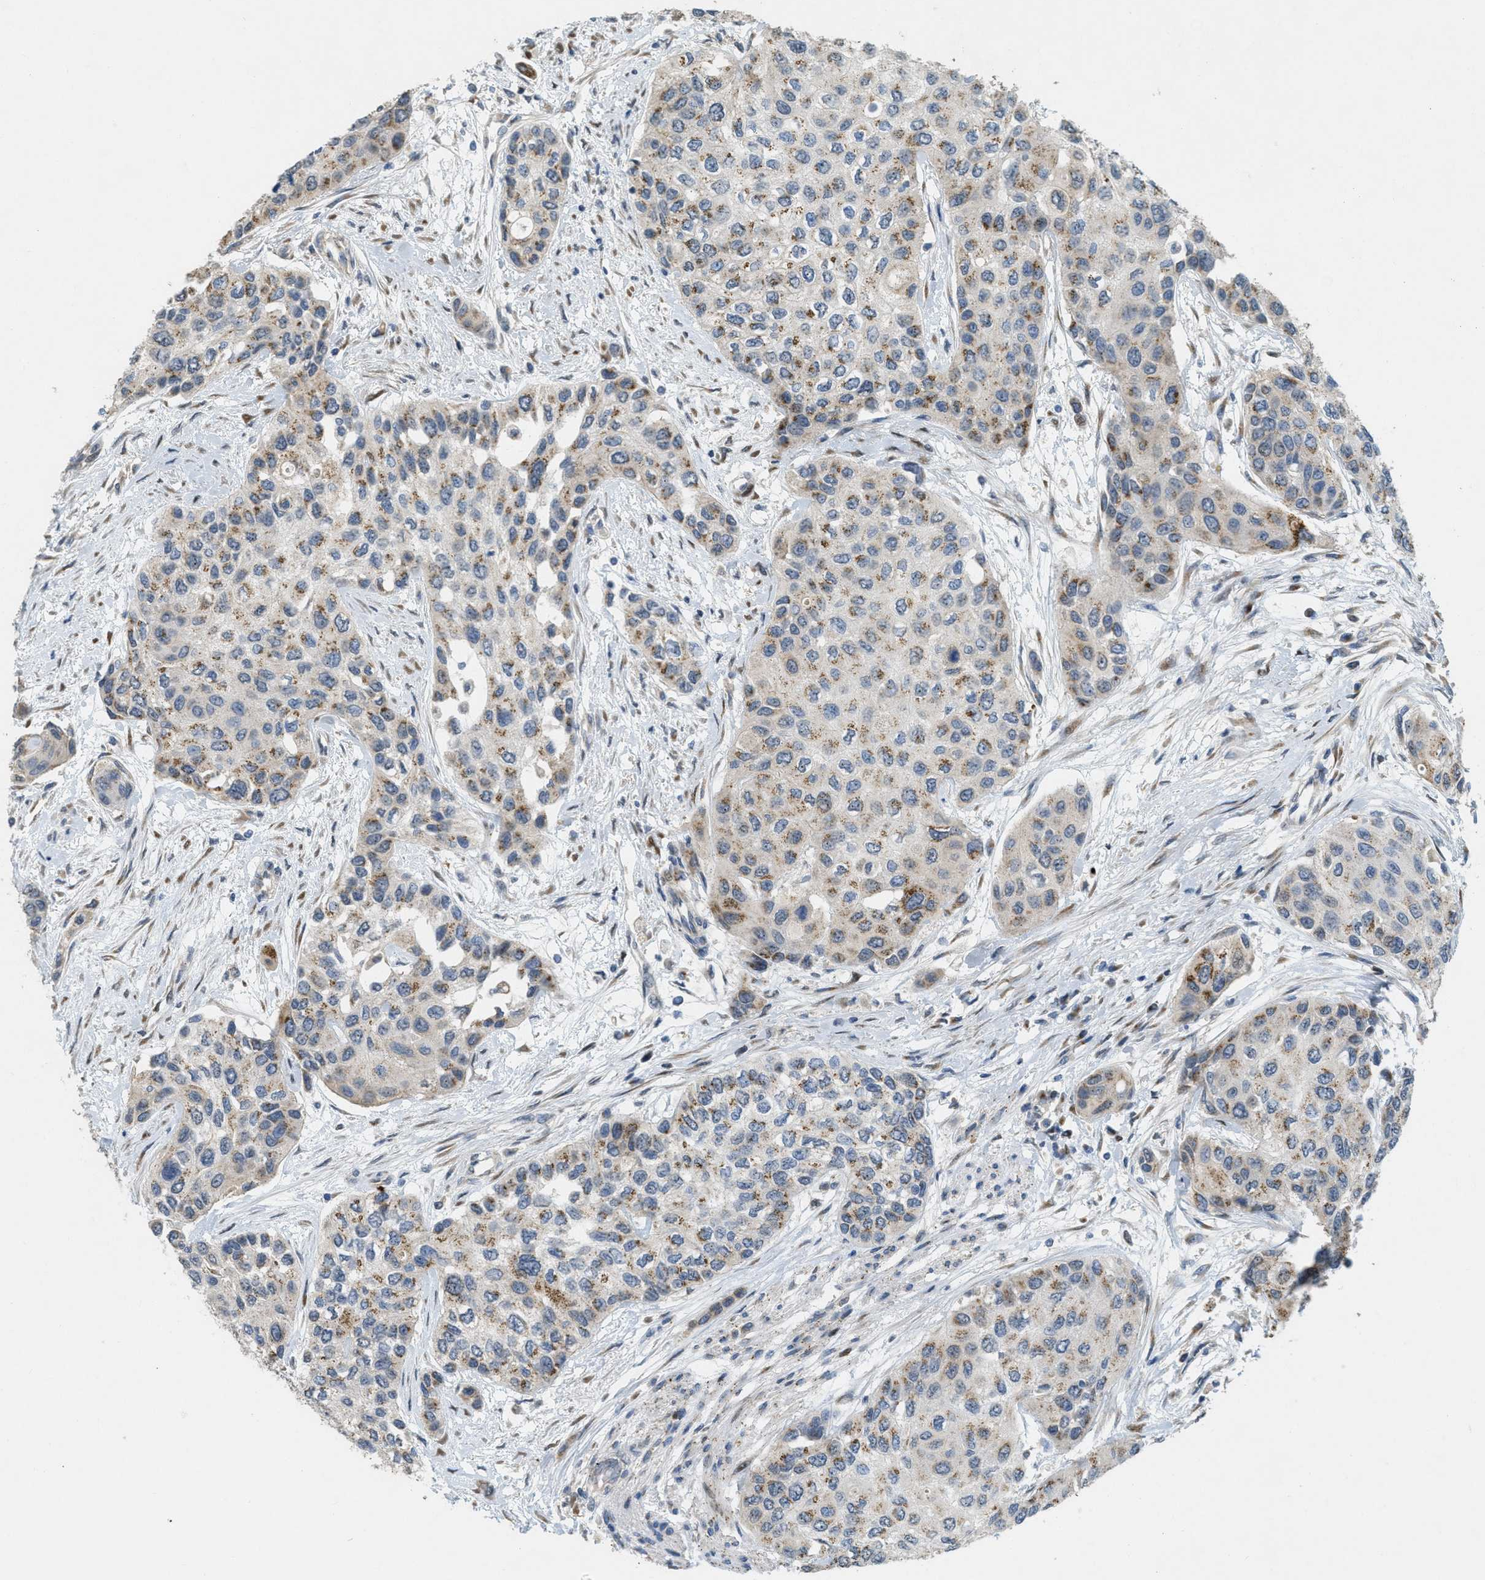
{"staining": {"intensity": "moderate", "quantity": ">75%", "location": "cytoplasmic/membranous"}, "tissue": "urothelial cancer", "cell_type": "Tumor cells", "image_type": "cancer", "snomed": [{"axis": "morphology", "description": "Urothelial carcinoma, High grade"}, {"axis": "topography", "description": "Urinary bladder"}], "caption": "Urothelial cancer stained with a protein marker displays moderate staining in tumor cells.", "gene": "ZFPL1", "patient": {"sex": "female", "age": 56}}